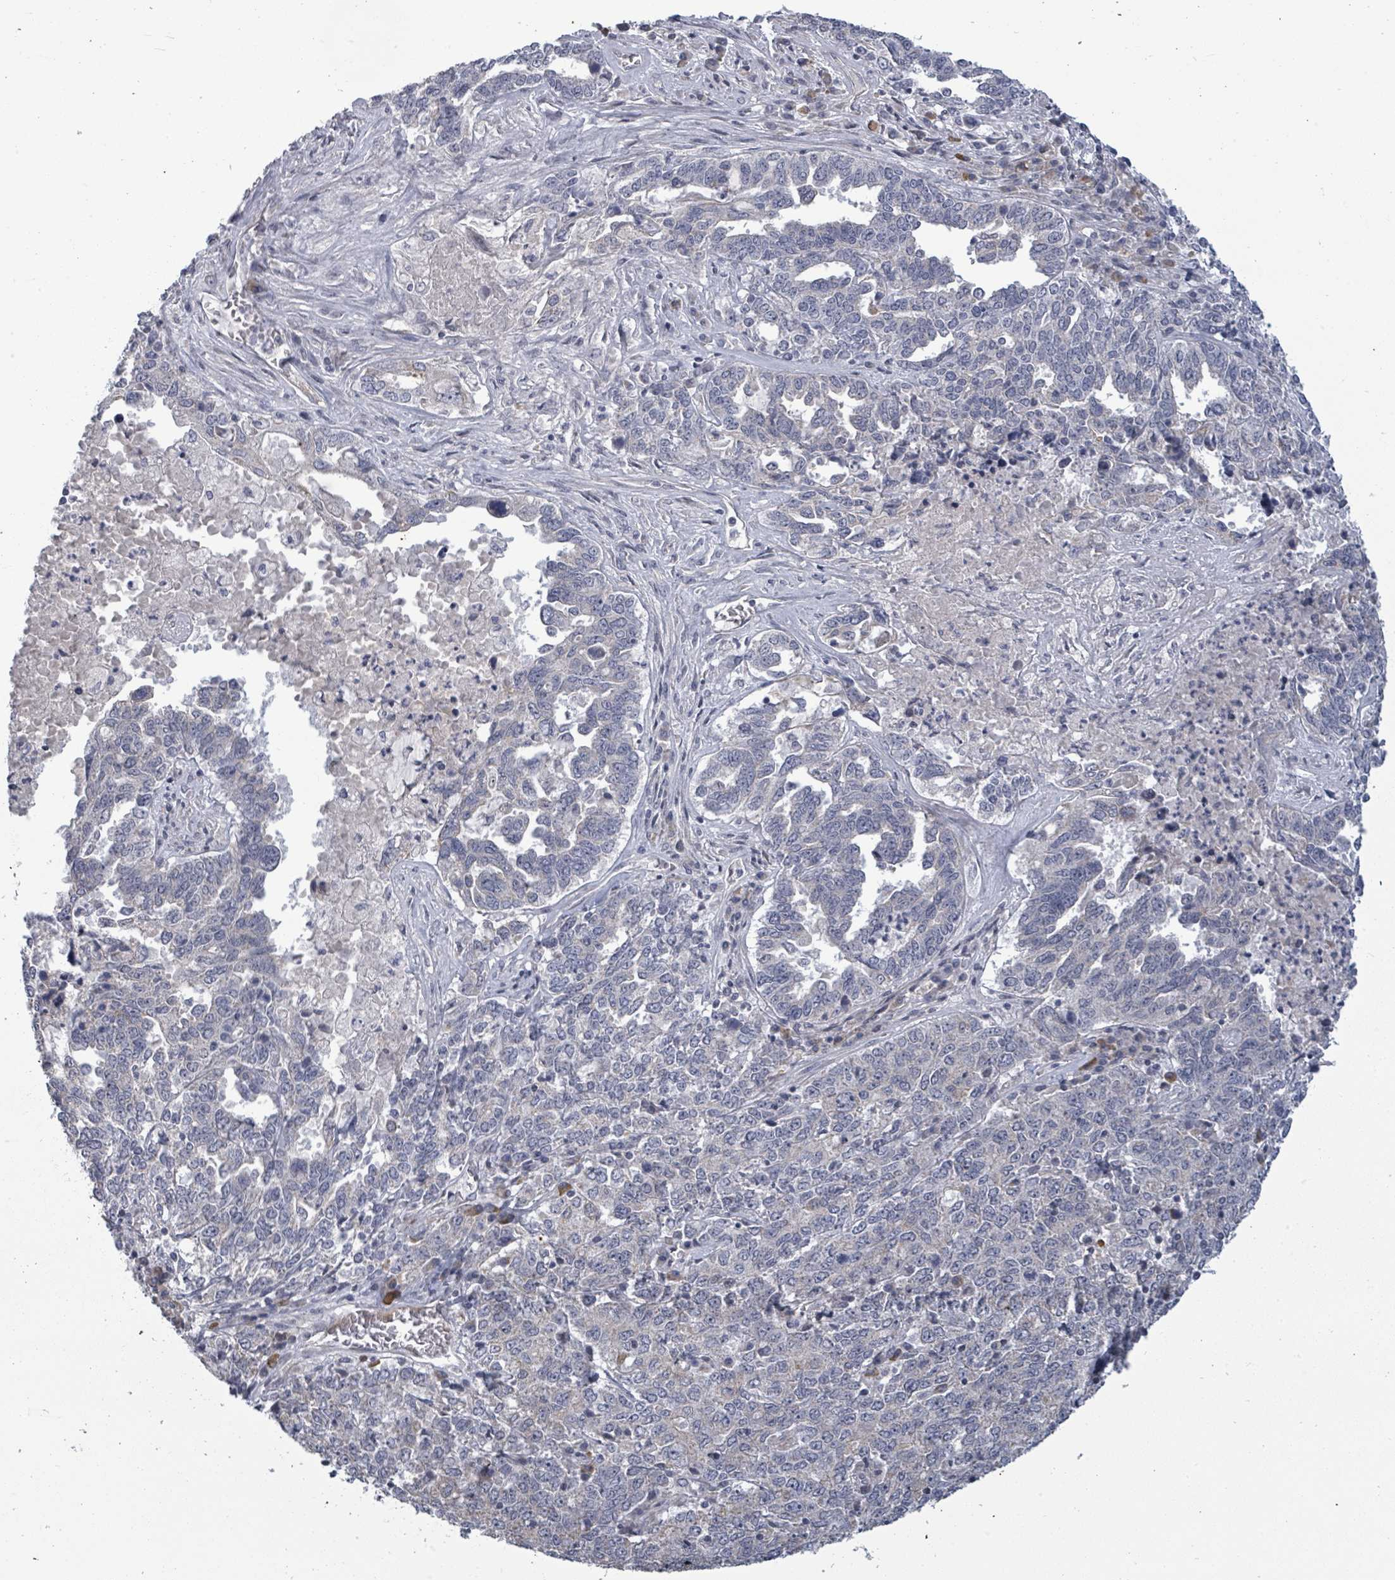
{"staining": {"intensity": "negative", "quantity": "none", "location": "none"}, "tissue": "ovarian cancer", "cell_type": "Tumor cells", "image_type": "cancer", "snomed": [{"axis": "morphology", "description": "Carcinoma, endometroid"}, {"axis": "topography", "description": "Ovary"}], "caption": "This is a histopathology image of immunohistochemistry staining of ovarian endometroid carcinoma, which shows no expression in tumor cells.", "gene": "ASB12", "patient": {"sex": "female", "age": 62}}